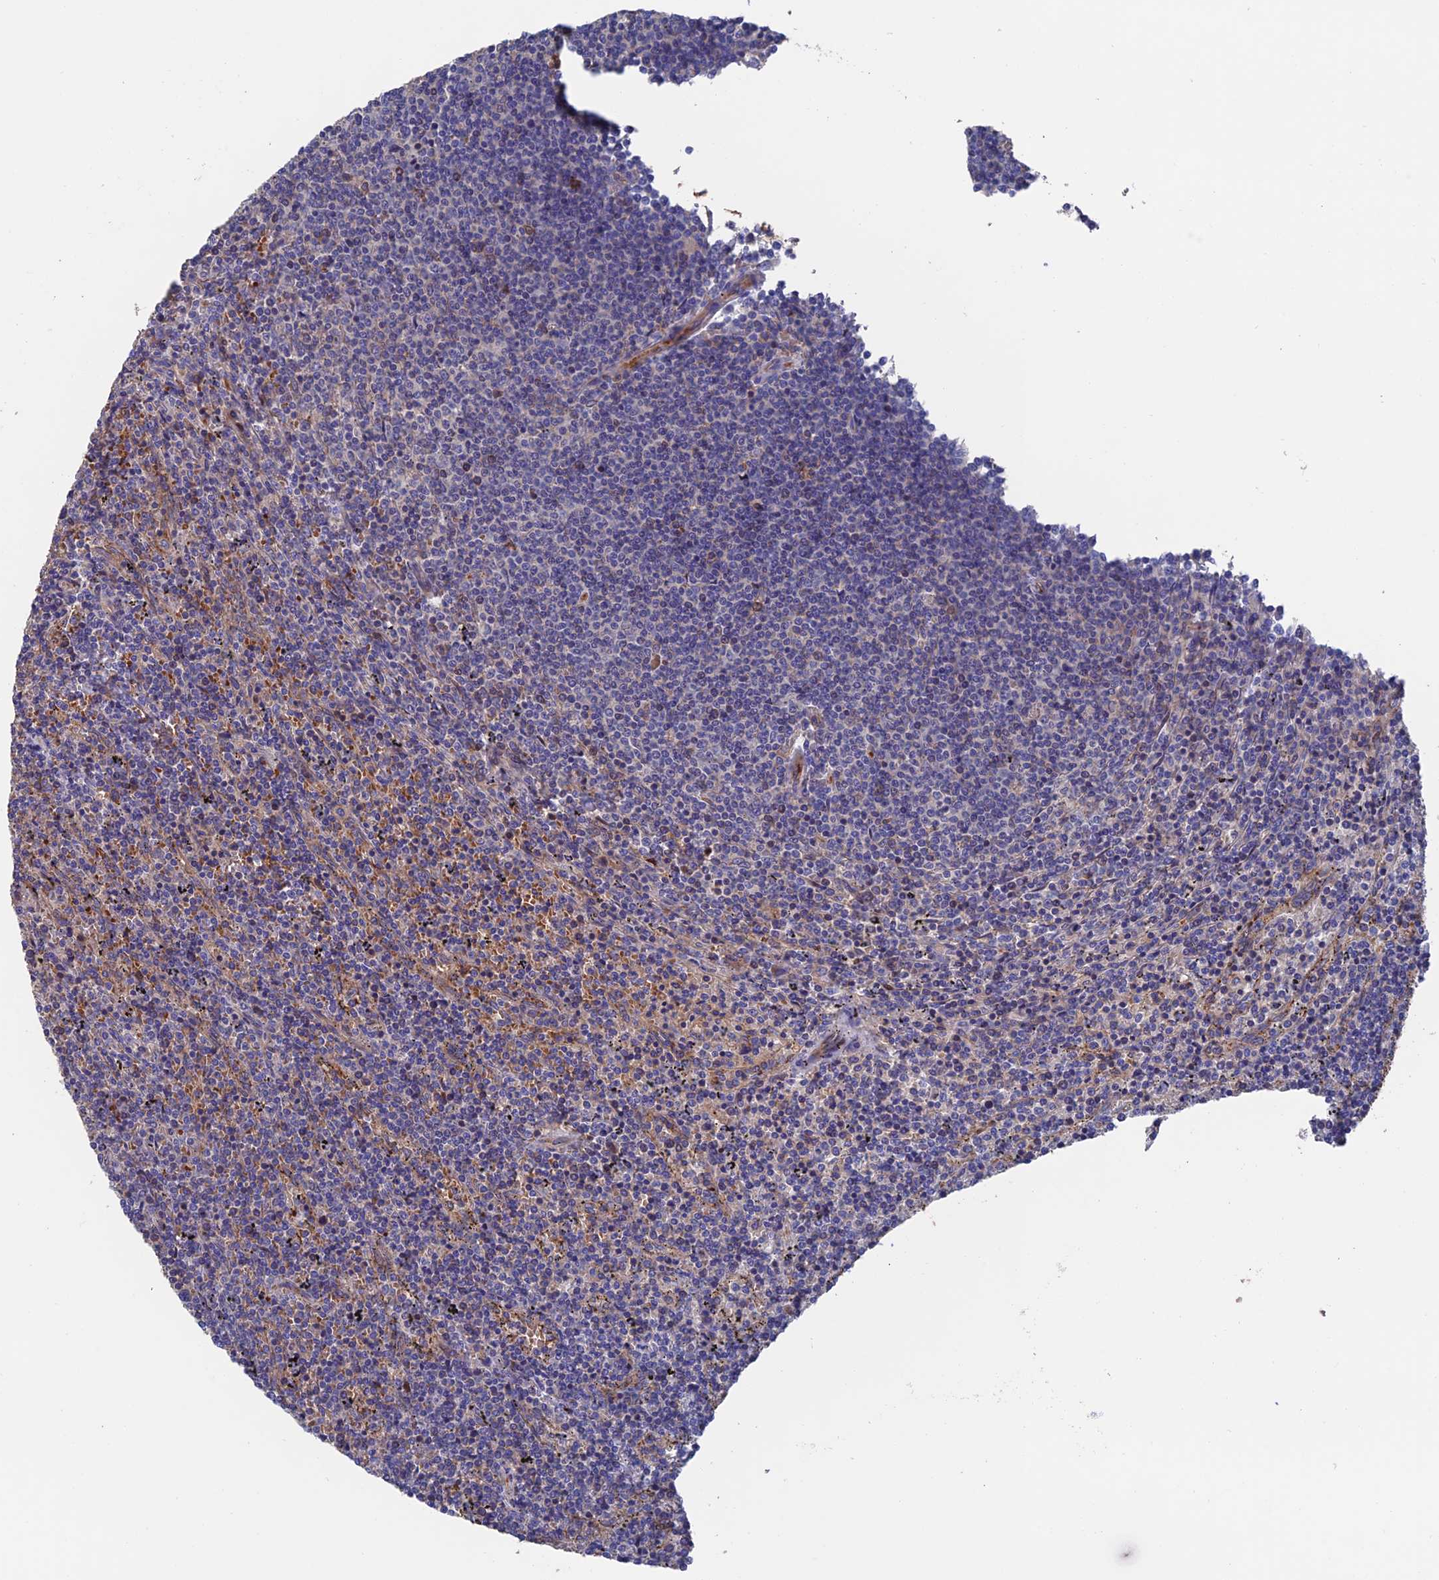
{"staining": {"intensity": "negative", "quantity": "none", "location": "none"}, "tissue": "lymphoma", "cell_type": "Tumor cells", "image_type": "cancer", "snomed": [{"axis": "morphology", "description": "Malignant lymphoma, non-Hodgkin's type, Low grade"}, {"axis": "topography", "description": "Spleen"}], "caption": "The image shows no significant staining in tumor cells of lymphoma.", "gene": "HPF1", "patient": {"sex": "female", "age": 50}}